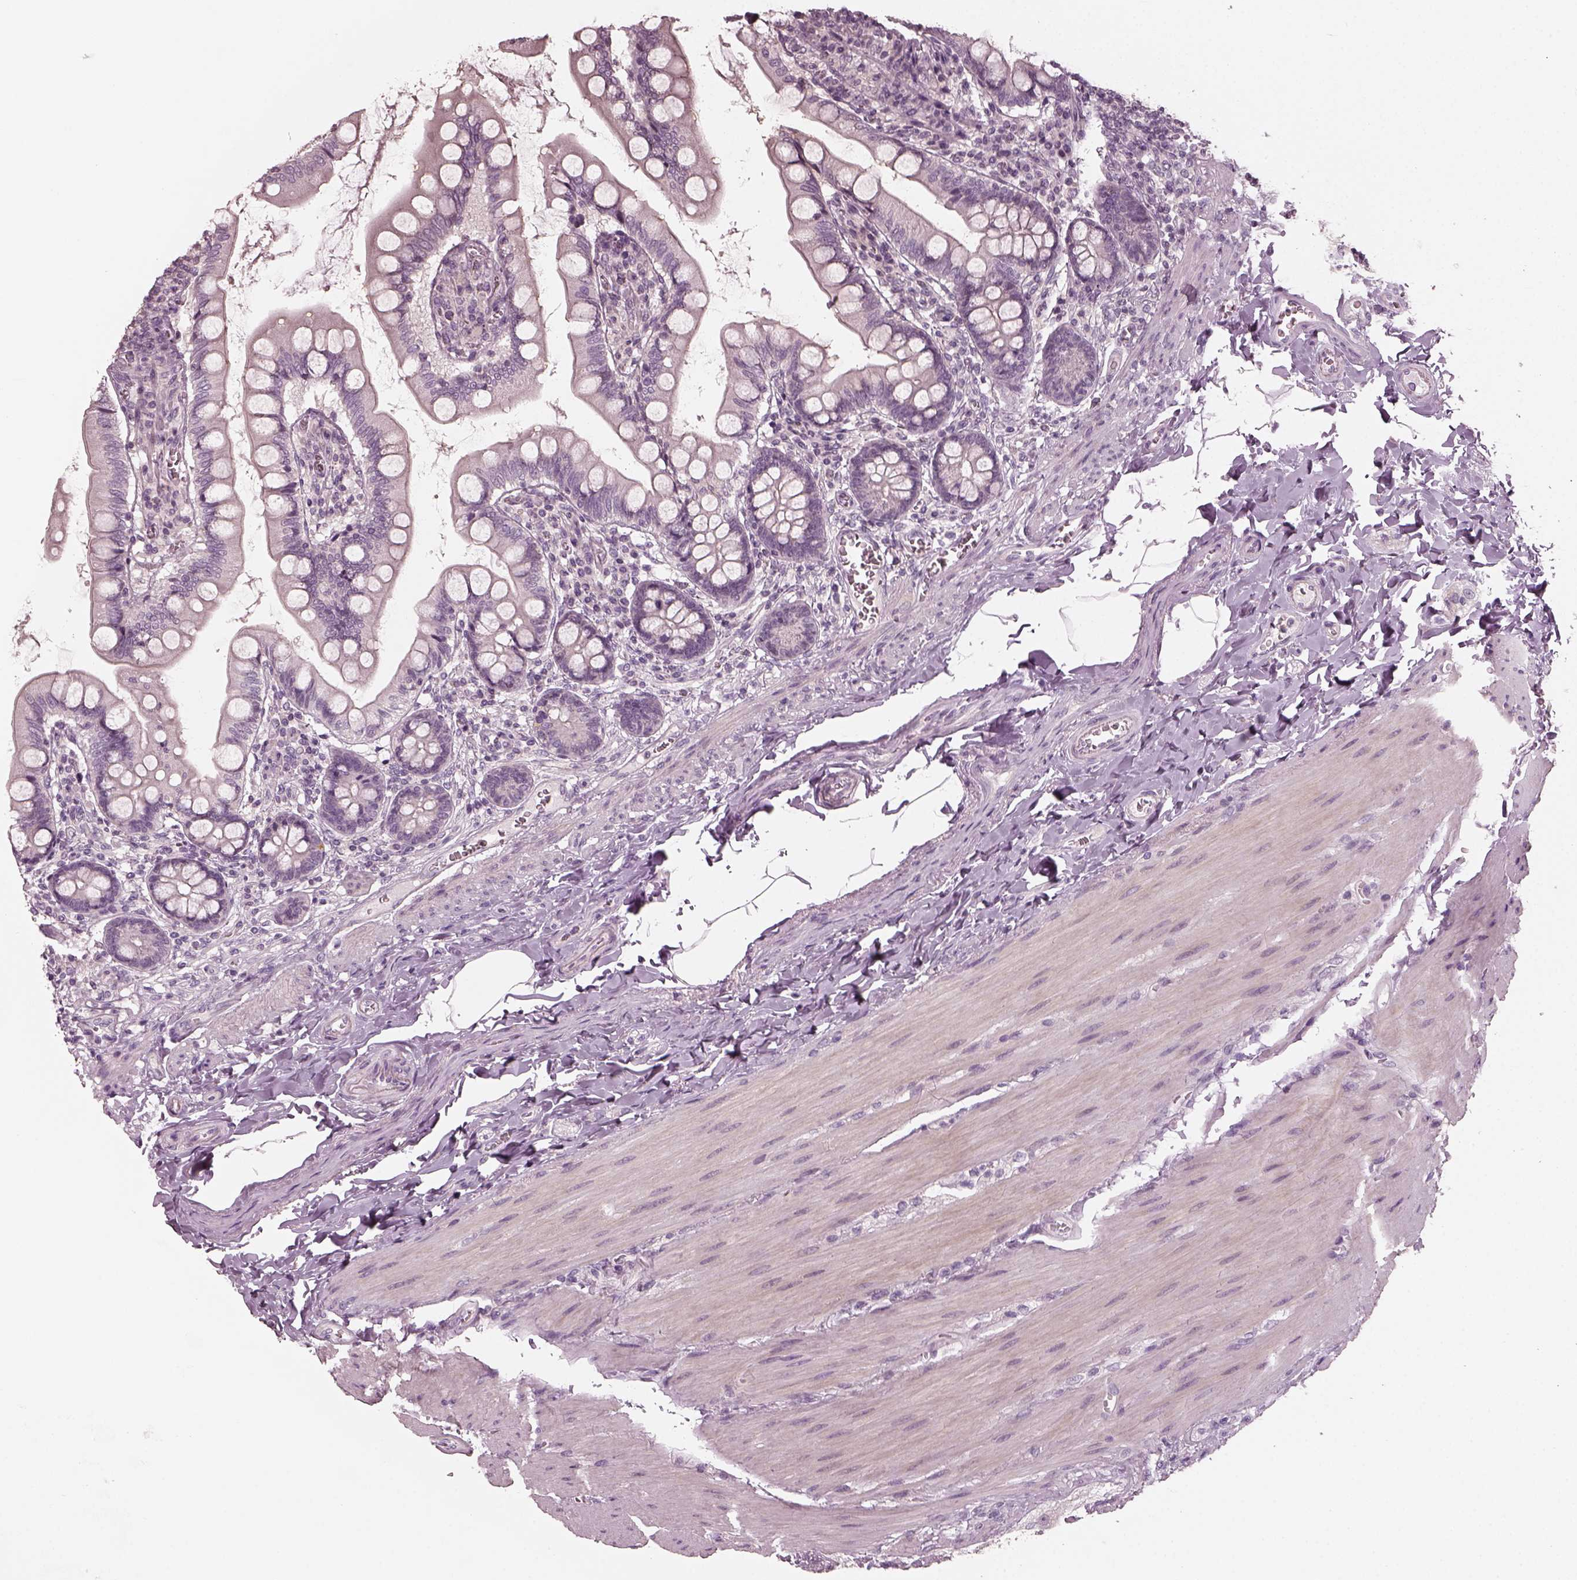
{"staining": {"intensity": "negative", "quantity": "none", "location": "none"}, "tissue": "small intestine", "cell_type": "Glandular cells", "image_type": "normal", "snomed": [{"axis": "morphology", "description": "Normal tissue, NOS"}, {"axis": "topography", "description": "Small intestine"}], "caption": "Immunohistochemistry (IHC) micrograph of normal human small intestine stained for a protein (brown), which reveals no staining in glandular cells. The staining was performed using DAB (3,3'-diaminobenzidine) to visualize the protein expression in brown, while the nuclei were stained in blue with hematoxylin (Magnification: 20x).", "gene": "CHIT1", "patient": {"sex": "female", "age": 56}}